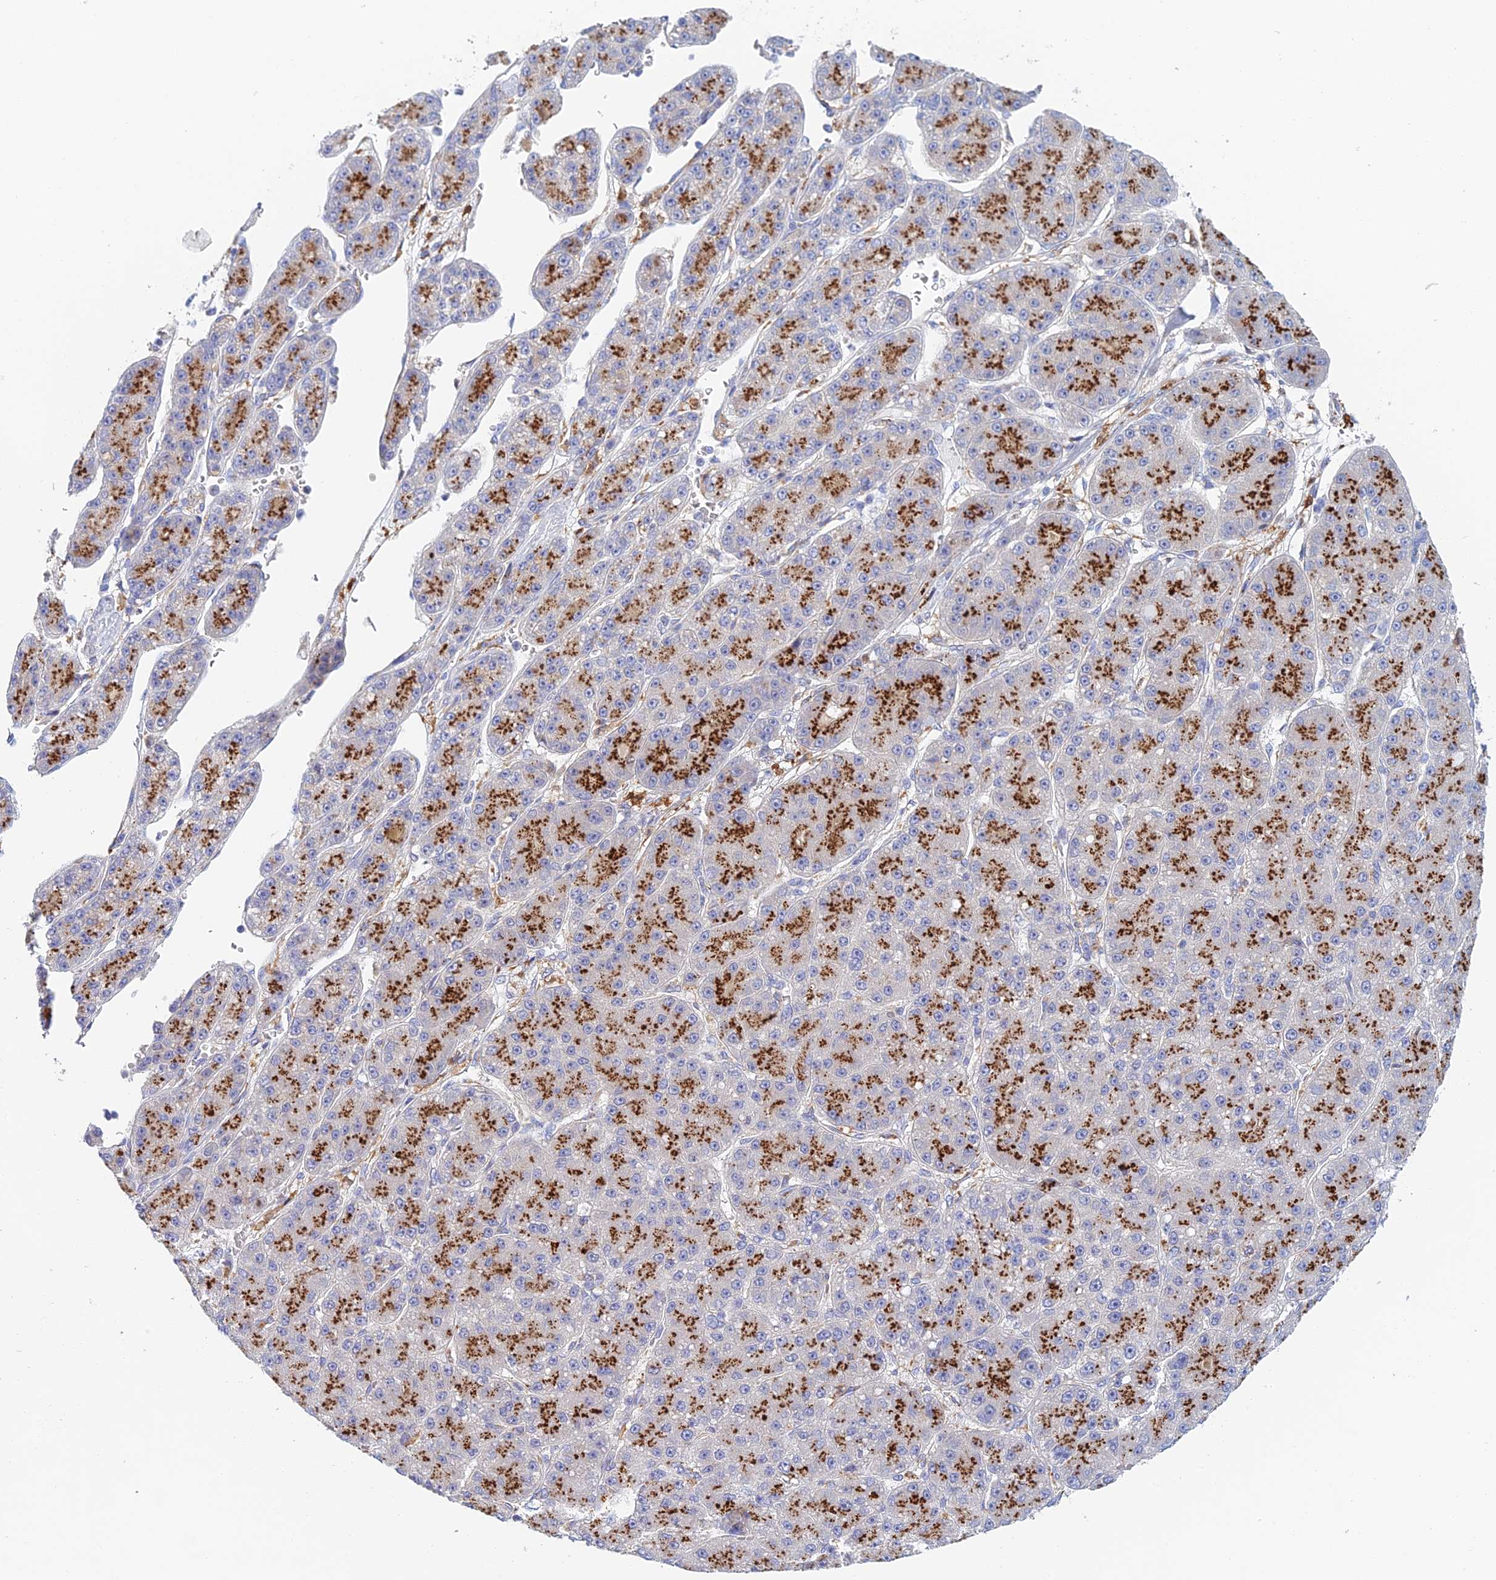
{"staining": {"intensity": "strong", "quantity": ">75%", "location": "cytoplasmic/membranous"}, "tissue": "liver cancer", "cell_type": "Tumor cells", "image_type": "cancer", "snomed": [{"axis": "morphology", "description": "Carcinoma, Hepatocellular, NOS"}, {"axis": "topography", "description": "Liver"}], "caption": "The photomicrograph reveals a brown stain indicating the presence of a protein in the cytoplasmic/membranous of tumor cells in hepatocellular carcinoma (liver).", "gene": "SLC24A3", "patient": {"sex": "male", "age": 67}}